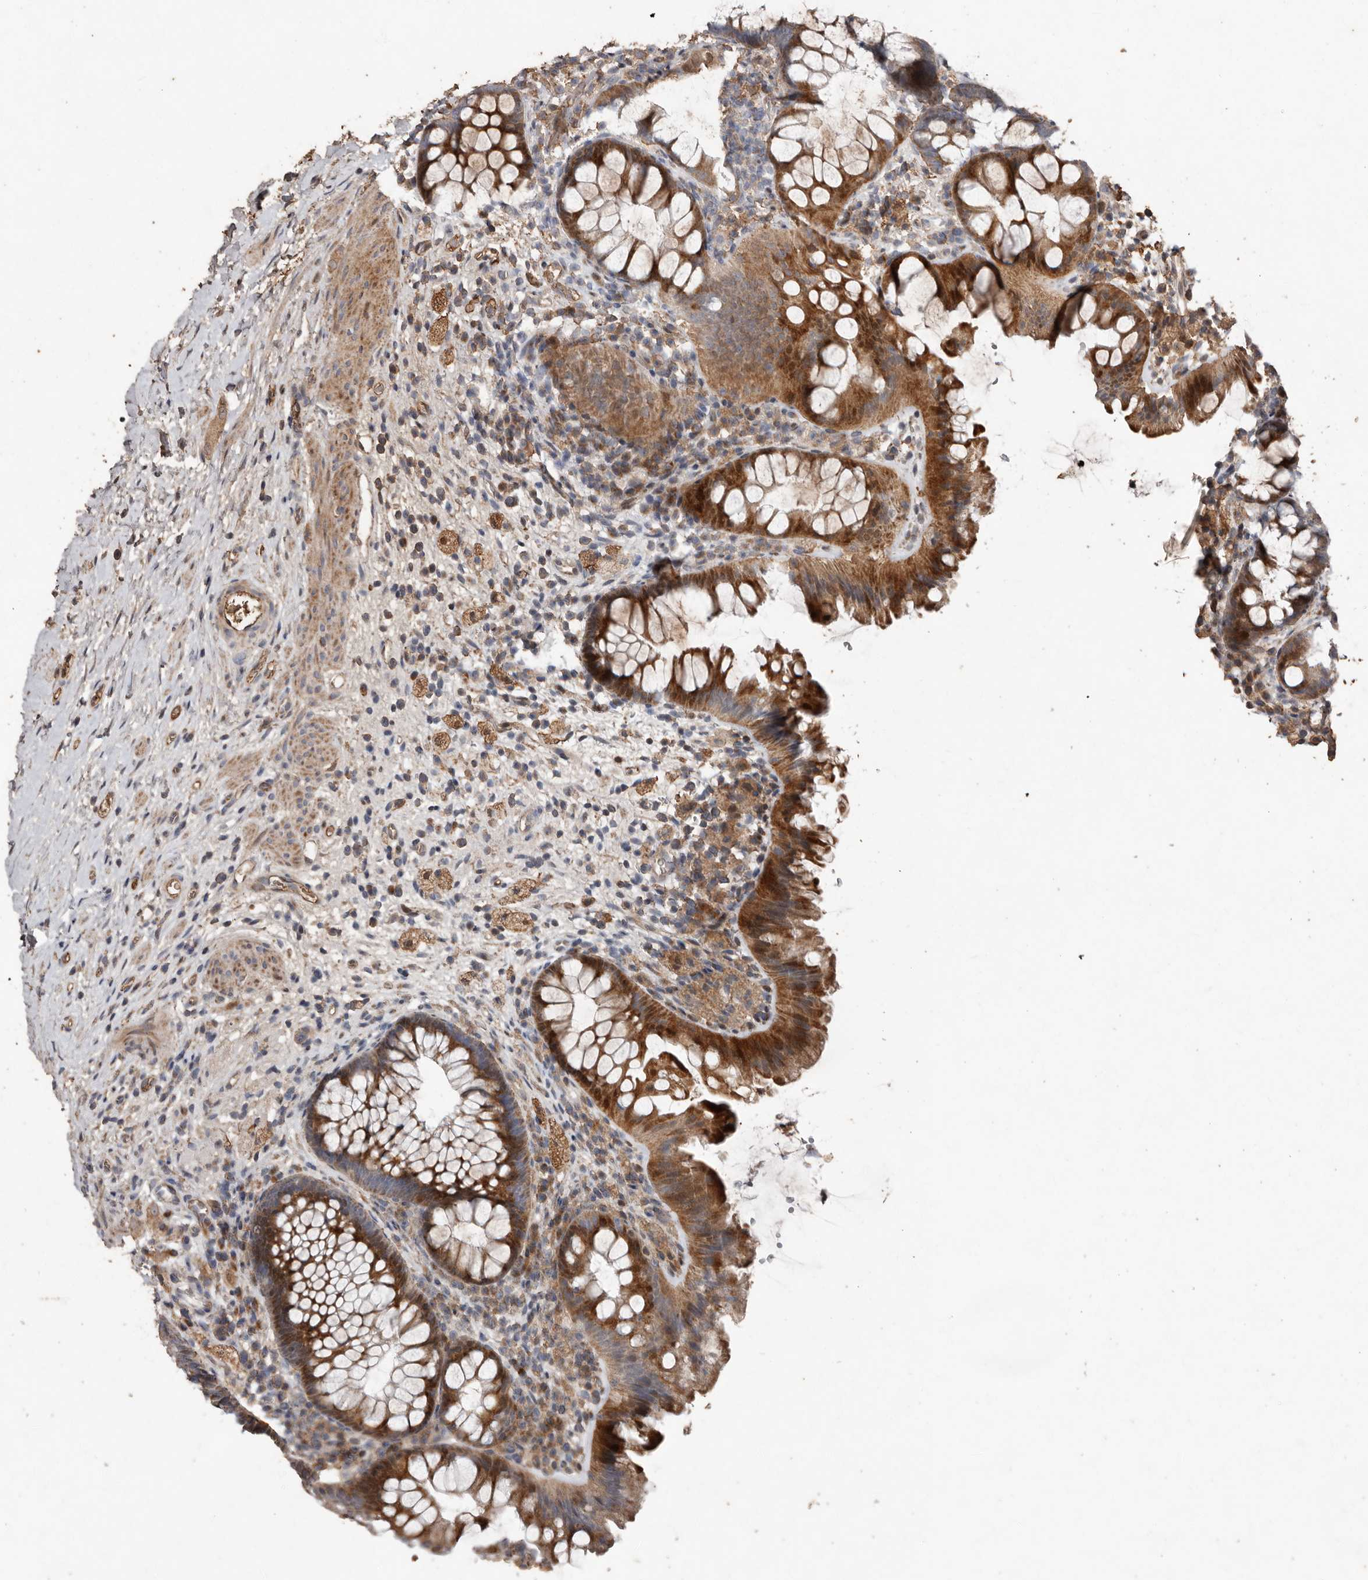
{"staining": {"intensity": "moderate", "quantity": ">75%", "location": "cytoplasmic/membranous"}, "tissue": "colon", "cell_type": "Endothelial cells", "image_type": "normal", "snomed": [{"axis": "morphology", "description": "Normal tissue, NOS"}, {"axis": "topography", "description": "Colon"}], "caption": "Protein expression analysis of normal human colon reveals moderate cytoplasmic/membranous positivity in about >75% of endothelial cells.", "gene": "RANBP17", "patient": {"sex": "female", "age": 62}}